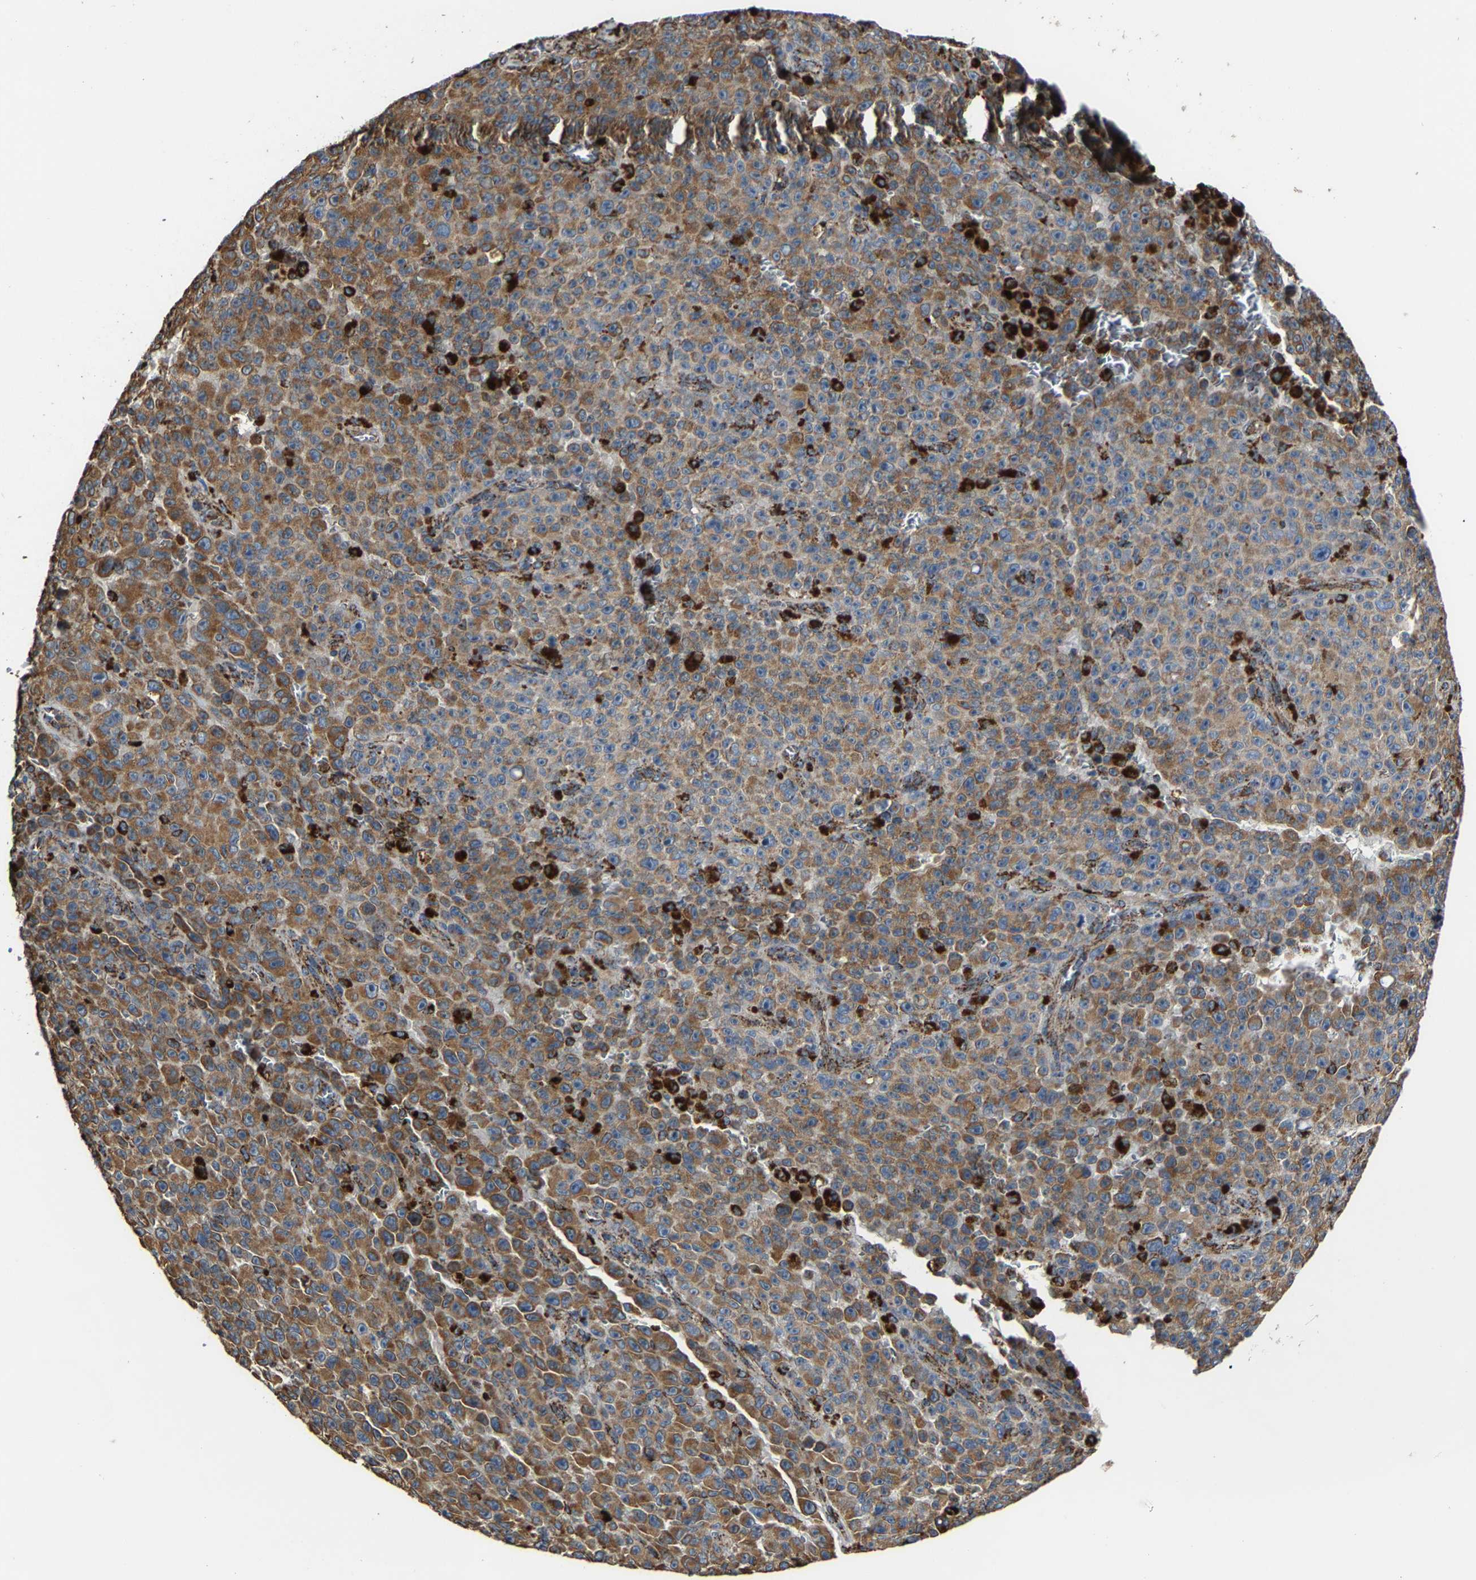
{"staining": {"intensity": "moderate", "quantity": ">75%", "location": "cytoplasmic/membranous"}, "tissue": "melanoma", "cell_type": "Tumor cells", "image_type": "cancer", "snomed": [{"axis": "morphology", "description": "Malignant melanoma, NOS"}, {"axis": "topography", "description": "Skin"}], "caption": "Malignant melanoma was stained to show a protein in brown. There is medium levels of moderate cytoplasmic/membranous positivity in about >75% of tumor cells. (DAB (3,3'-diaminobenzidine) IHC with brightfield microscopy, high magnification).", "gene": "NDUFV3", "patient": {"sex": "female", "age": 82}}